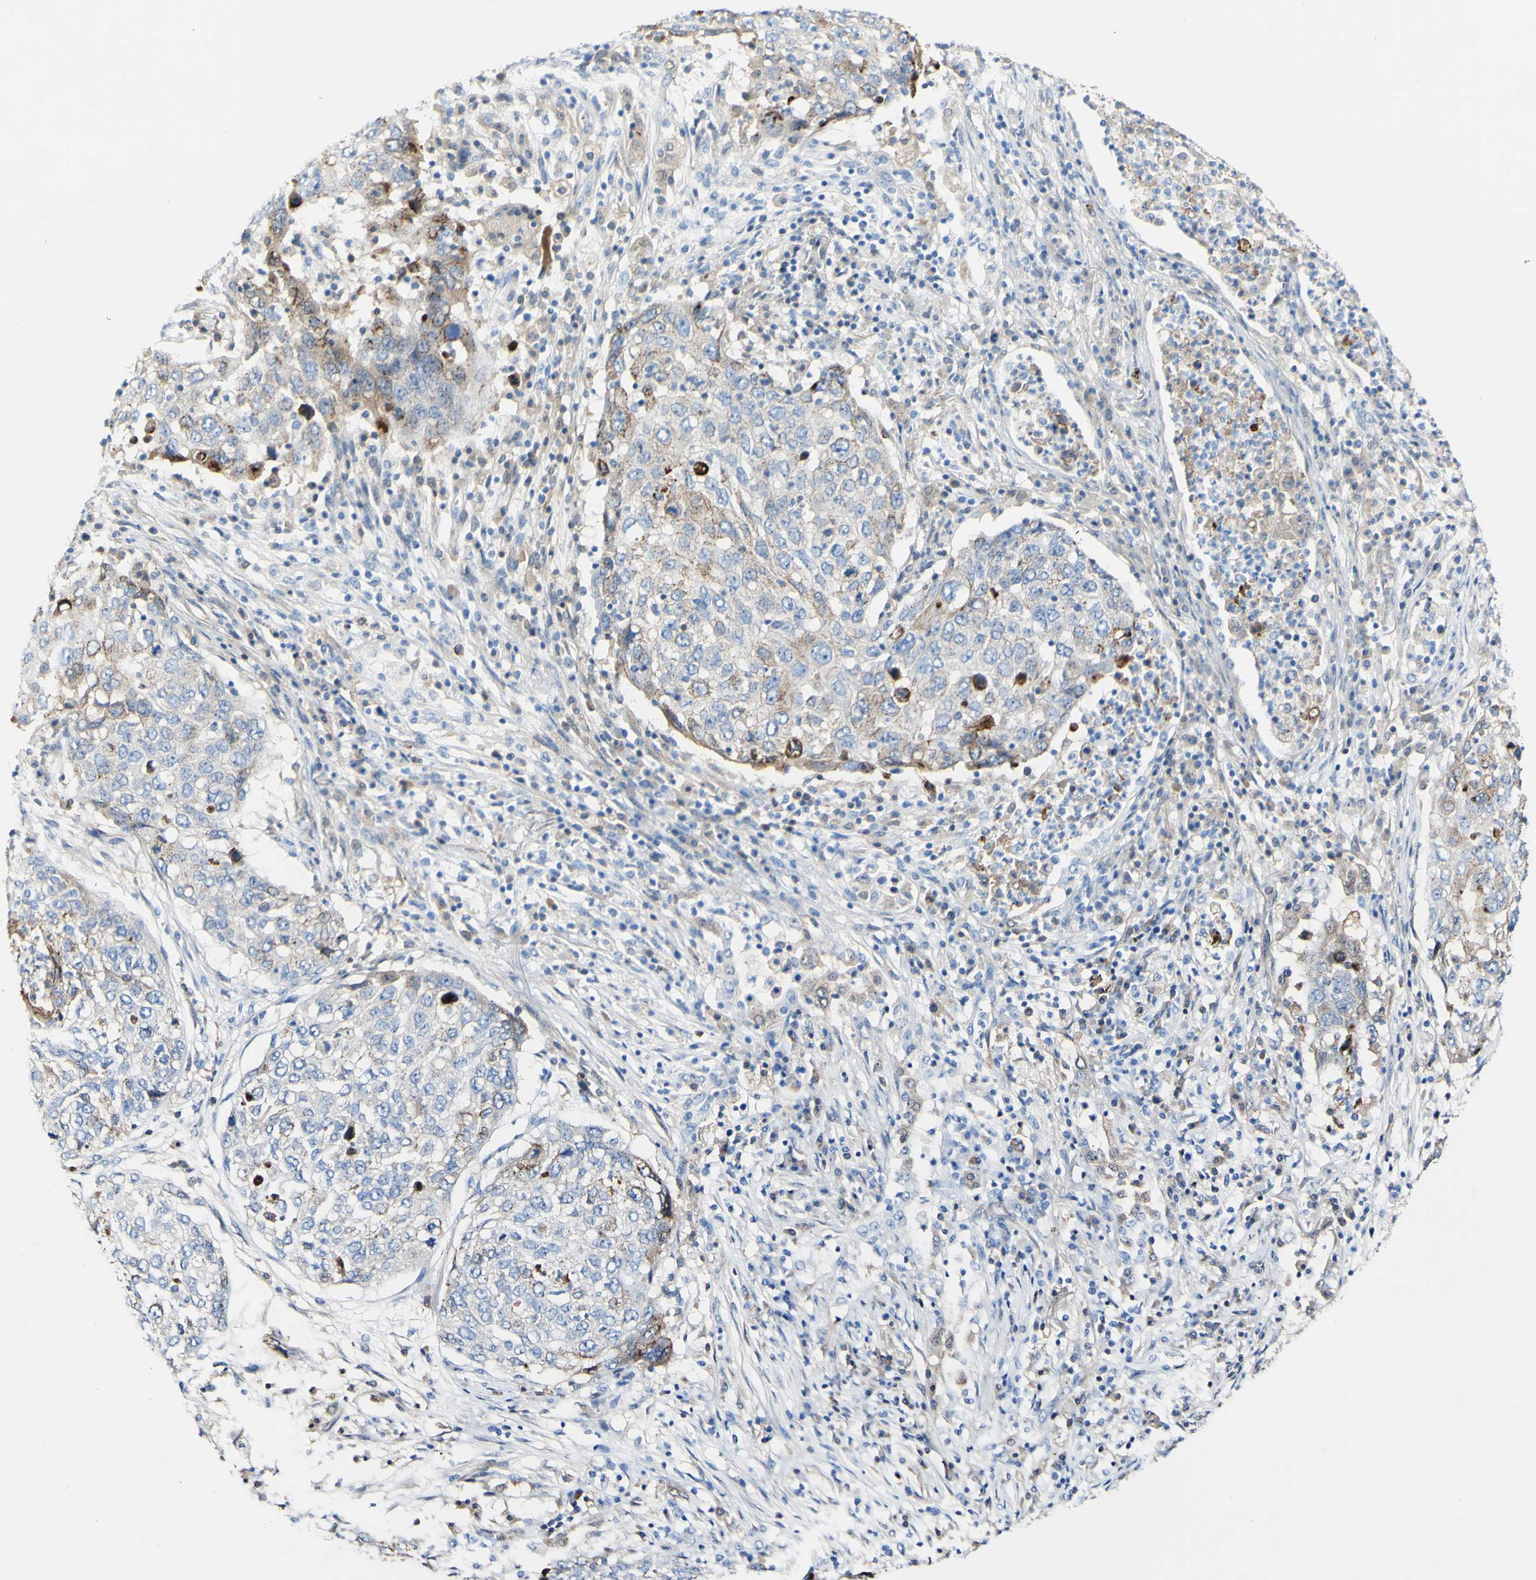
{"staining": {"intensity": "moderate", "quantity": "25%-75%", "location": "cytoplasmic/membranous"}, "tissue": "lung cancer", "cell_type": "Tumor cells", "image_type": "cancer", "snomed": [{"axis": "morphology", "description": "Squamous cell carcinoma, NOS"}, {"axis": "topography", "description": "Lung"}], "caption": "This histopathology image shows immunohistochemistry staining of lung cancer (squamous cell carcinoma), with medium moderate cytoplasmic/membranous positivity in about 25%-75% of tumor cells.", "gene": "DSC2", "patient": {"sex": "female", "age": 63}}